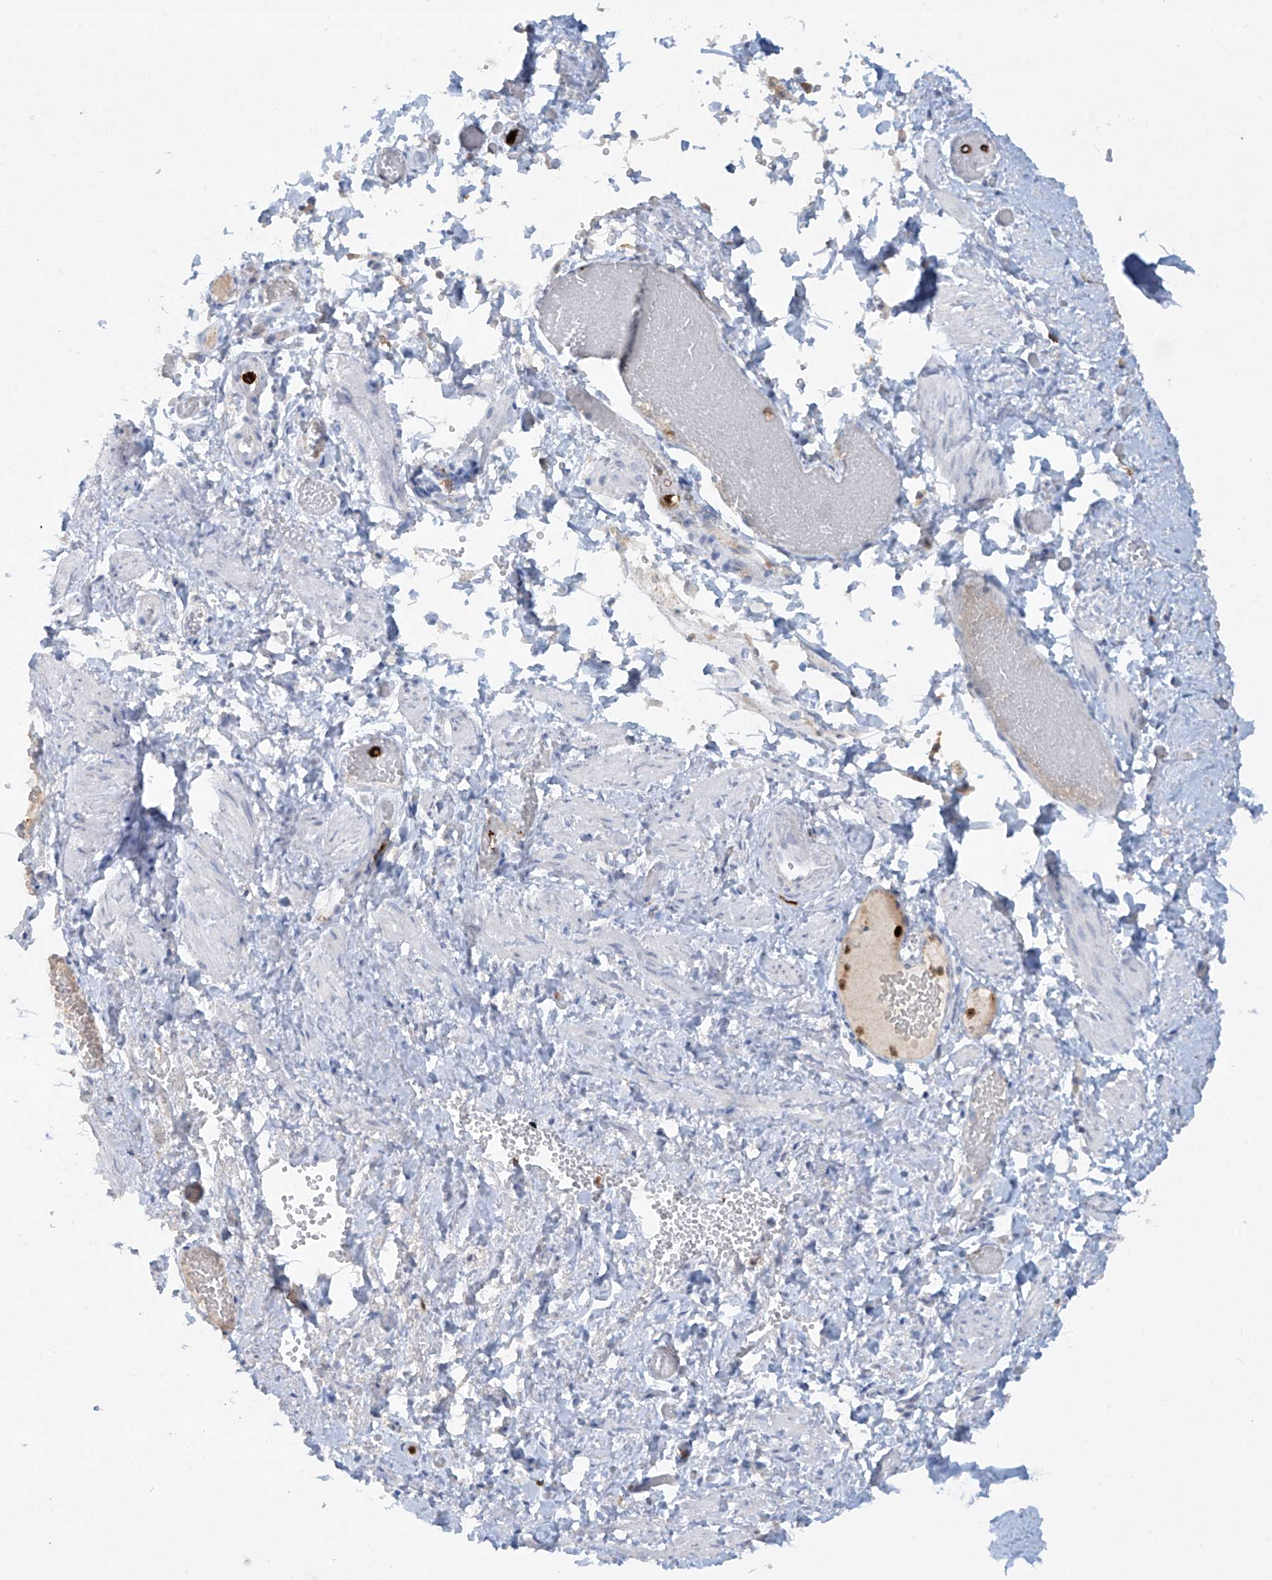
{"staining": {"intensity": "negative", "quantity": "none", "location": "none"}, "tissue": "adipose tissue", "cell_type": "Adipocytes", "image_type": "normal", "snomed": [{"axis": "morphology", "description": "Normal tissue, NOS"}, {"axis": "topography", "description": "Smooth muscle"}, {"axis": "topography", "description": "Peripheral nerve tissue"}], "caption": "Protein analysis of benign adipose tissue exhibits no significant staining in adipocytes.", "gene": "FCGR3A", "patient": {"sex": "female", "age": 39}}